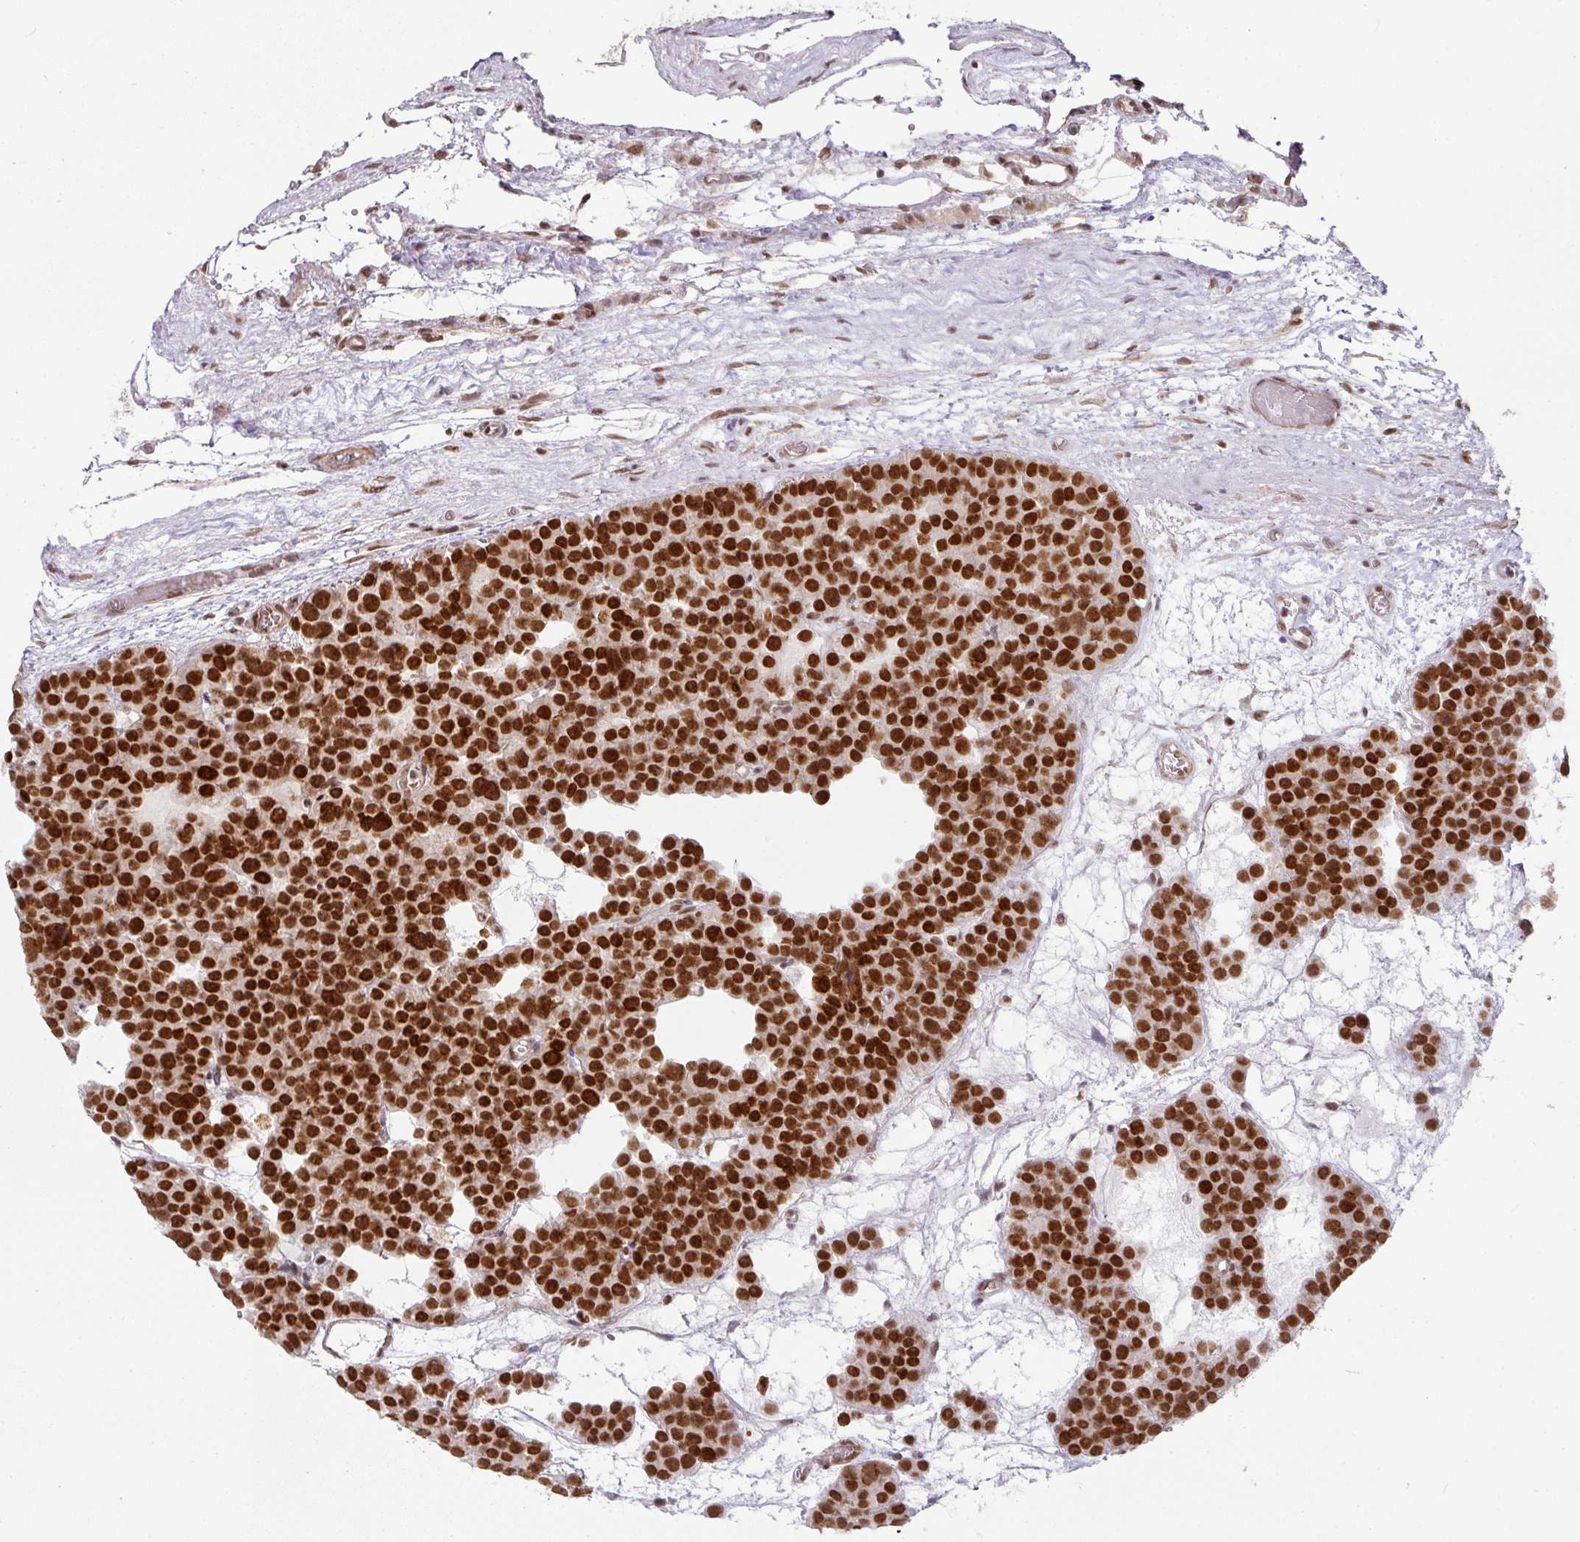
{"staining": {"intensity": "strong", "quantity": ">75%", "location": "nuclear"}, "tissue": "testis cancer", "cell_type": "Tumor cells", "image_type": "cancer", "snomed": [{"axis": "morphology", "description": "Seminoma, NOS"}, {"axis": "topography", "description": "Testis"}], "caption": "Human testis cancer (seminoma) stained with a brown dye displays strong nuclear positive staining in approximately >75% of tumor cells.", "gene": "NCOA5", "patient": {"sex": "male", "age": 71}}